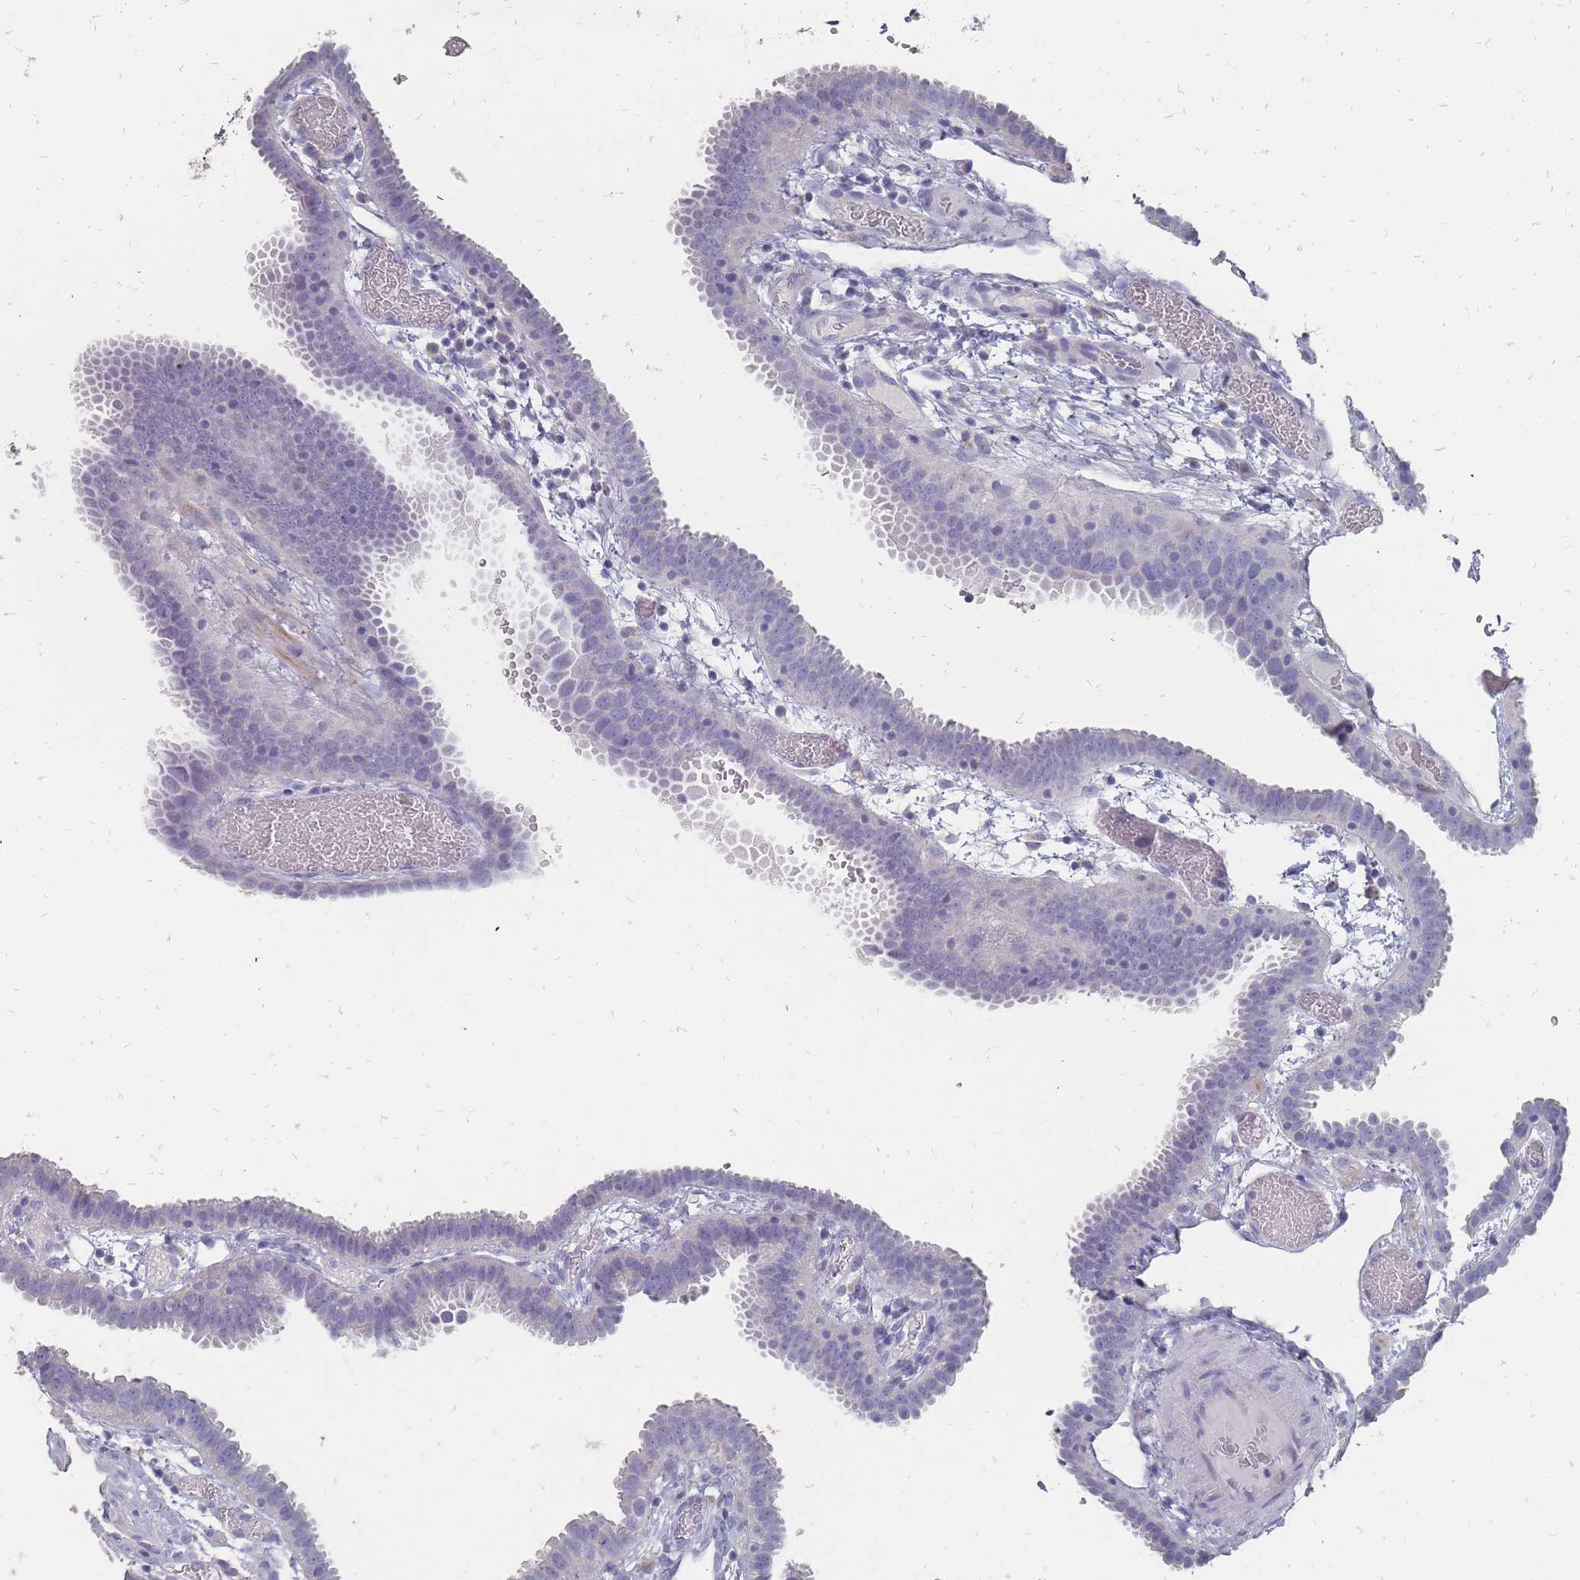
{"staining": {"intensity": "negative", "quantity": "none", "location": "none"}, "tissue": "fallopian tube", "cell_type": "Glandular cells", "image_type": "normal", "snomed": [{"axis": "morphology", "description": "Normal tissue, NOS"}, {"axis": "topography", "description": "Fallopian tube"}], "caption": "Protein analysis of normal fallopian tube exhibits no significant expression in glandular cells.", "gene": "OTULINL", "patient": {"sex": "female", "age": 37}}